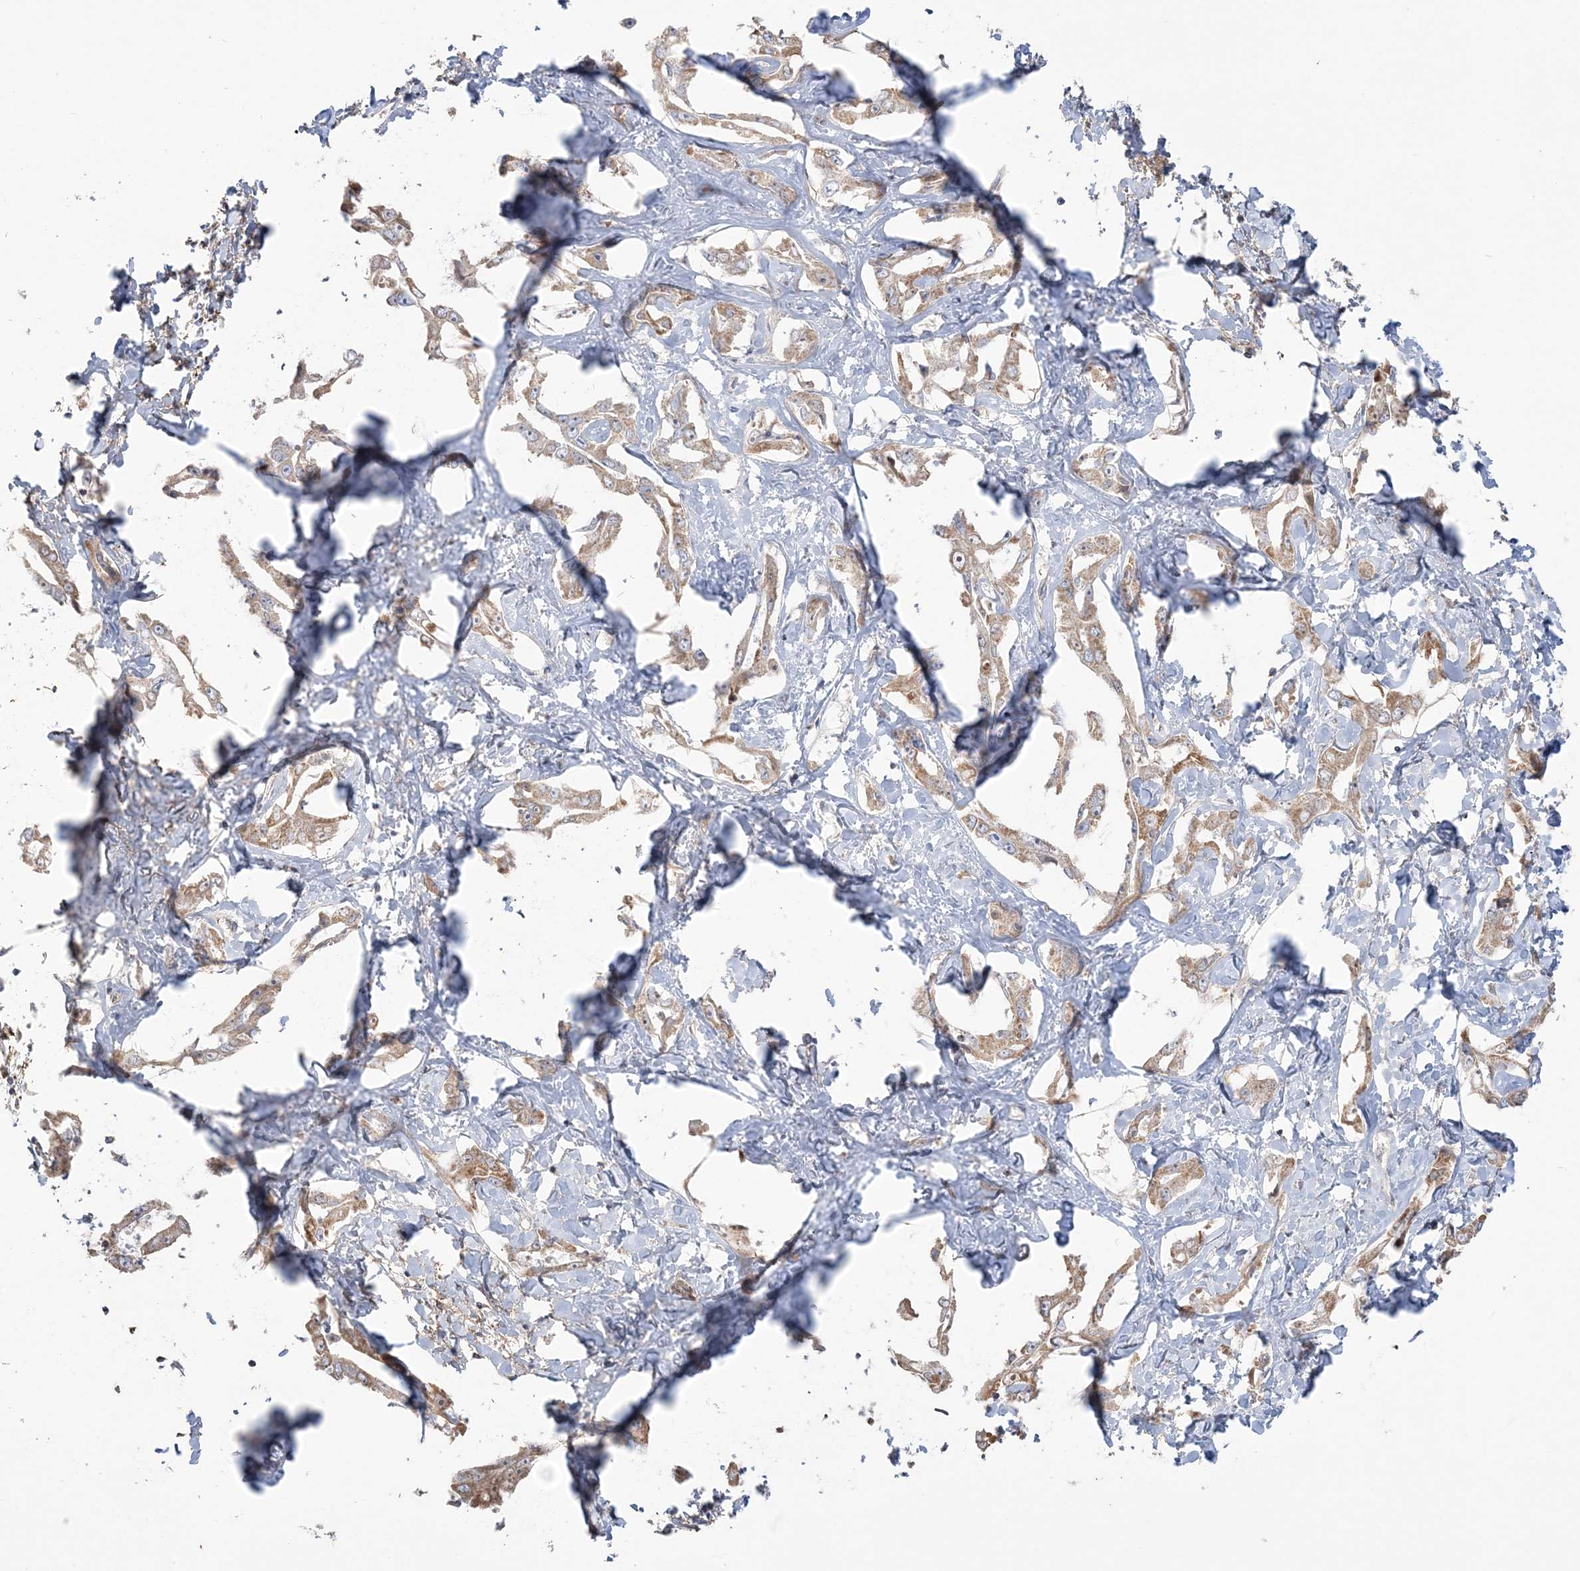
{"staining": {"intensity": "moderate", "quantity": ">75%", "location": "cytoplasmic/membranous"}, "tissue": "liver cancer", "cell_type": "Tumor cells", "image_type": "cancer", "snomed": [{"axis": "morphology", "description": "Cholangiocarcinoma"}, {"axis": "topography", "description": "Liver"}], "caption": "There is medium levels of moderate cytoplasmic/membranous expression in tumor cells of liver cancer, as demonstrated by immunohistochemical staining (brown color).", "gene": "SCLT1", "patient": {"sex": "male", "age": 59}}